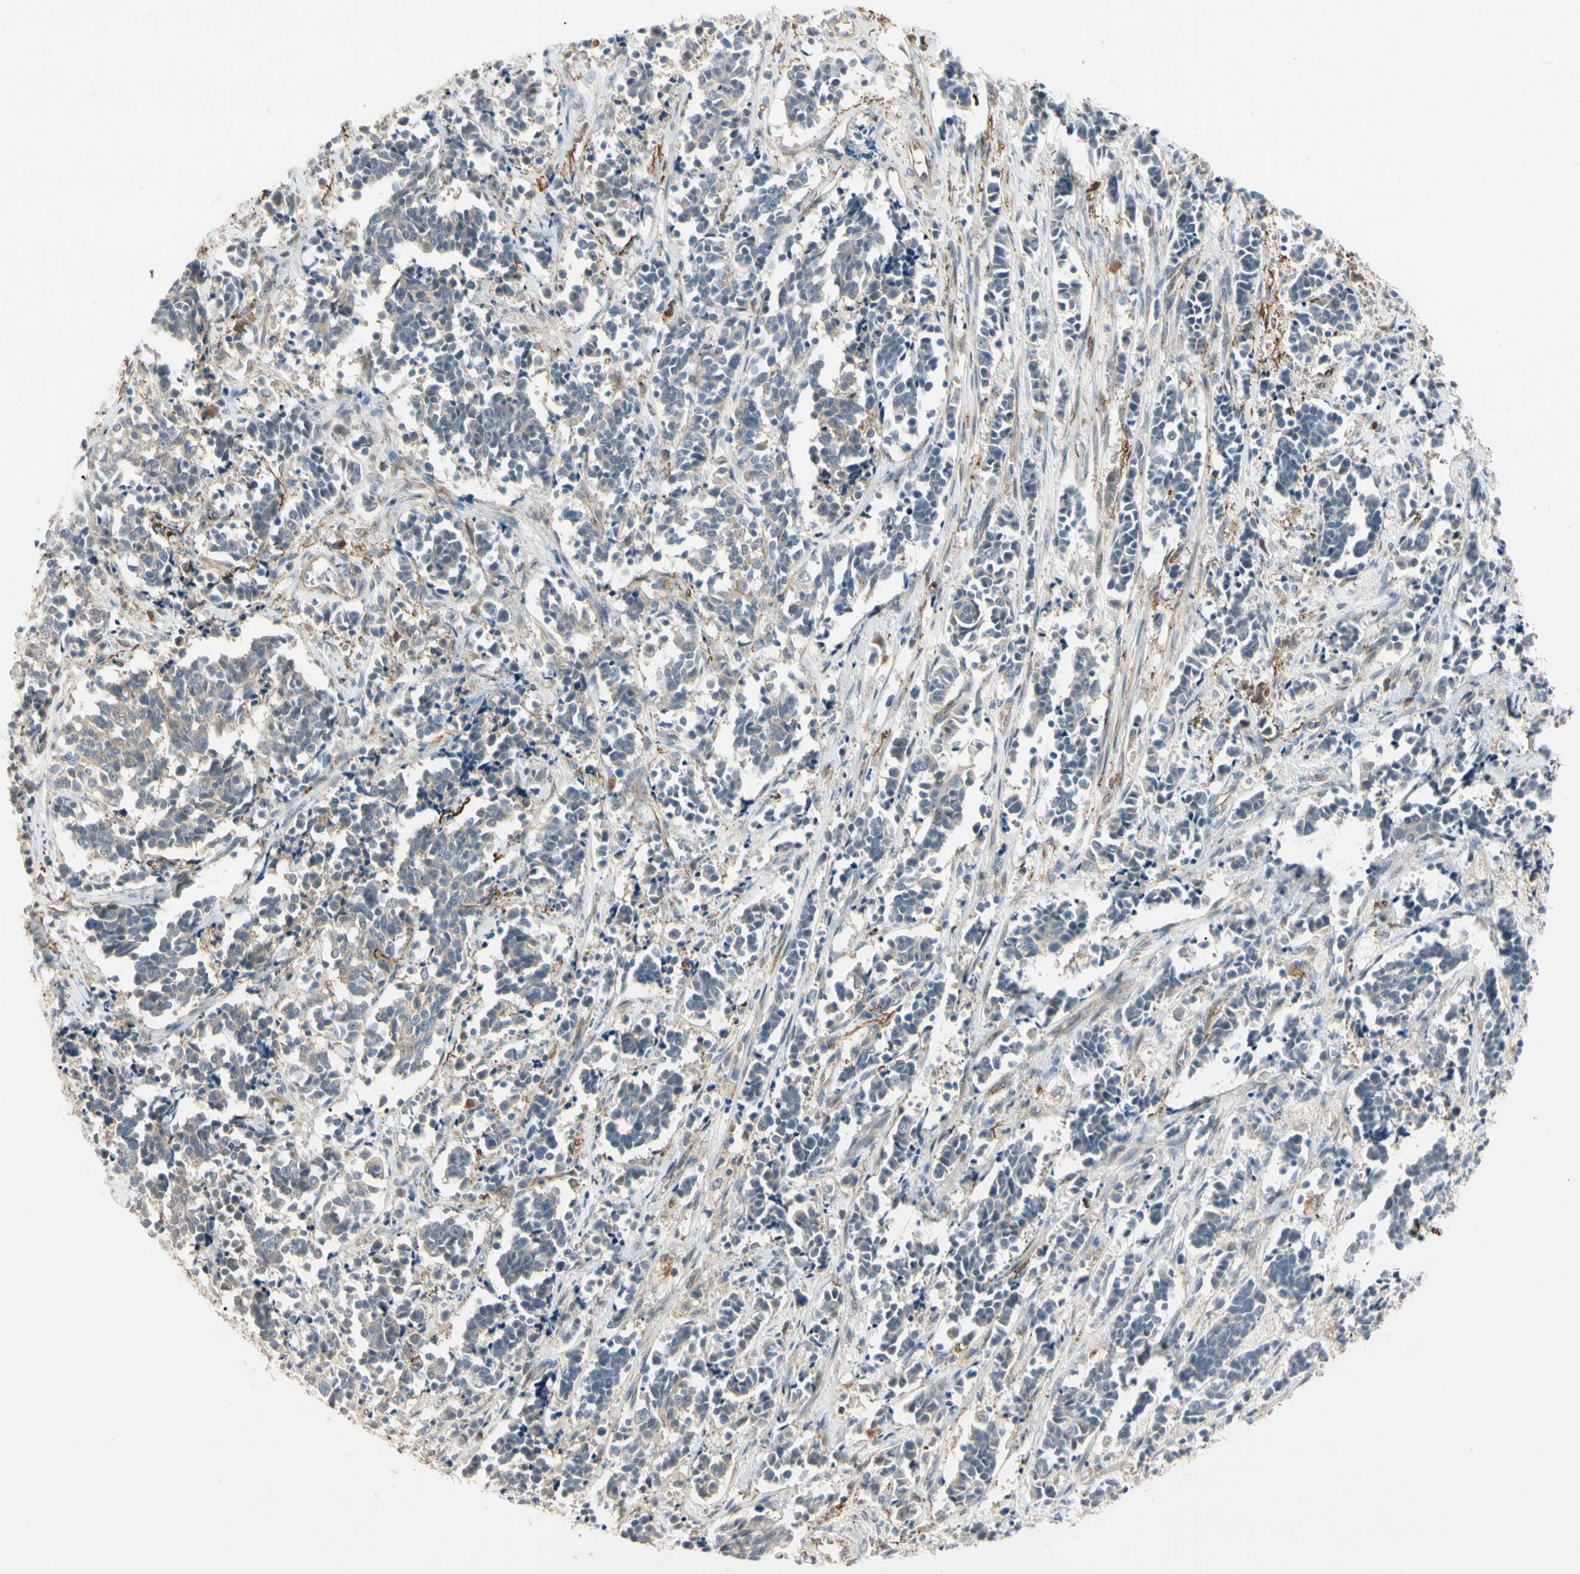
{"staining": {"intensity": "weak", "quantity": ">75%", "location": "cytoplasmic/membranous"}, "tissue": "cervical cancer", "cell_type": "Tumor cells", "image_type": "cancer", "snomed": [{"axis": "morphology", "description": "Squamous cell carcinoma, NOS"}, {"axis": "topography", "description": "Cervix"}], "caption": "DAB (3,3'-diaminobenzidine) immunohistochemical staining of squamous cell carcinoma (cervical) demonstrates weak cytoplasmic/membranous protein positivity in approximately >75% of tumor cells. Using DAB (3,3'-diaminobenzidine) (brown) and hematoxylin (blue) stains, captured at high magnification using brightfield microscopy.", "gene": "F2R", "patient": {"sex": "female", "age": 35}}